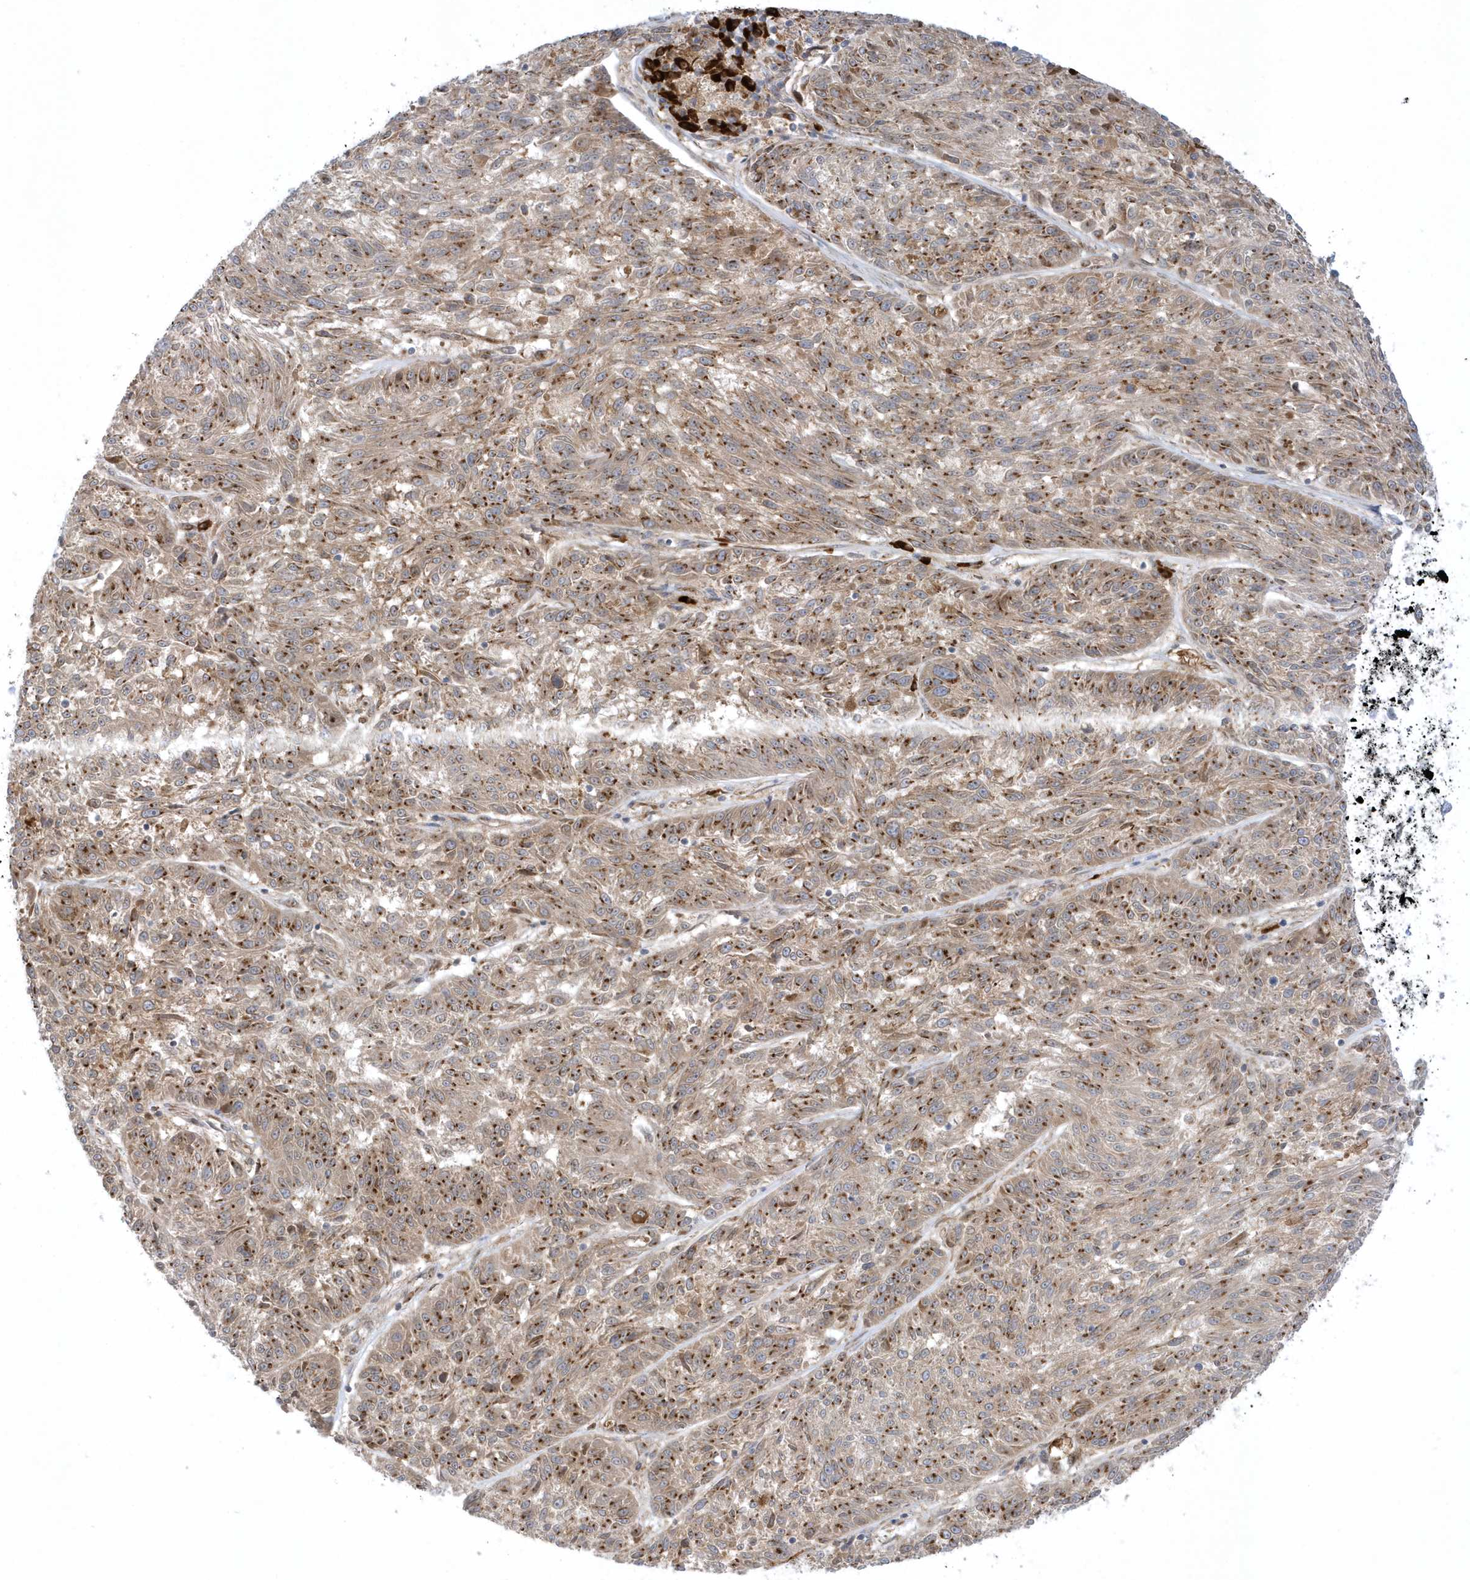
{"staining": {"intensity": "moderate", "quantity": ">75%", "location": "cytoplasmic/membranous"}, "tissue": "melanoma", "cell_type": "Tumor cells", "image_type": "cancer", "snomed": [{"axis": "morphology", "description": "Malignant melanoma, NOS"}, {"axis": "topography", "description": "Skin"}], "caption": "Moderate cytoplasmic/membranous expression is present in approximately >75% of tumor cells in malignant melanoma.", "gene": "RPP40", "patient": {"sex": "male", "age": 53}}